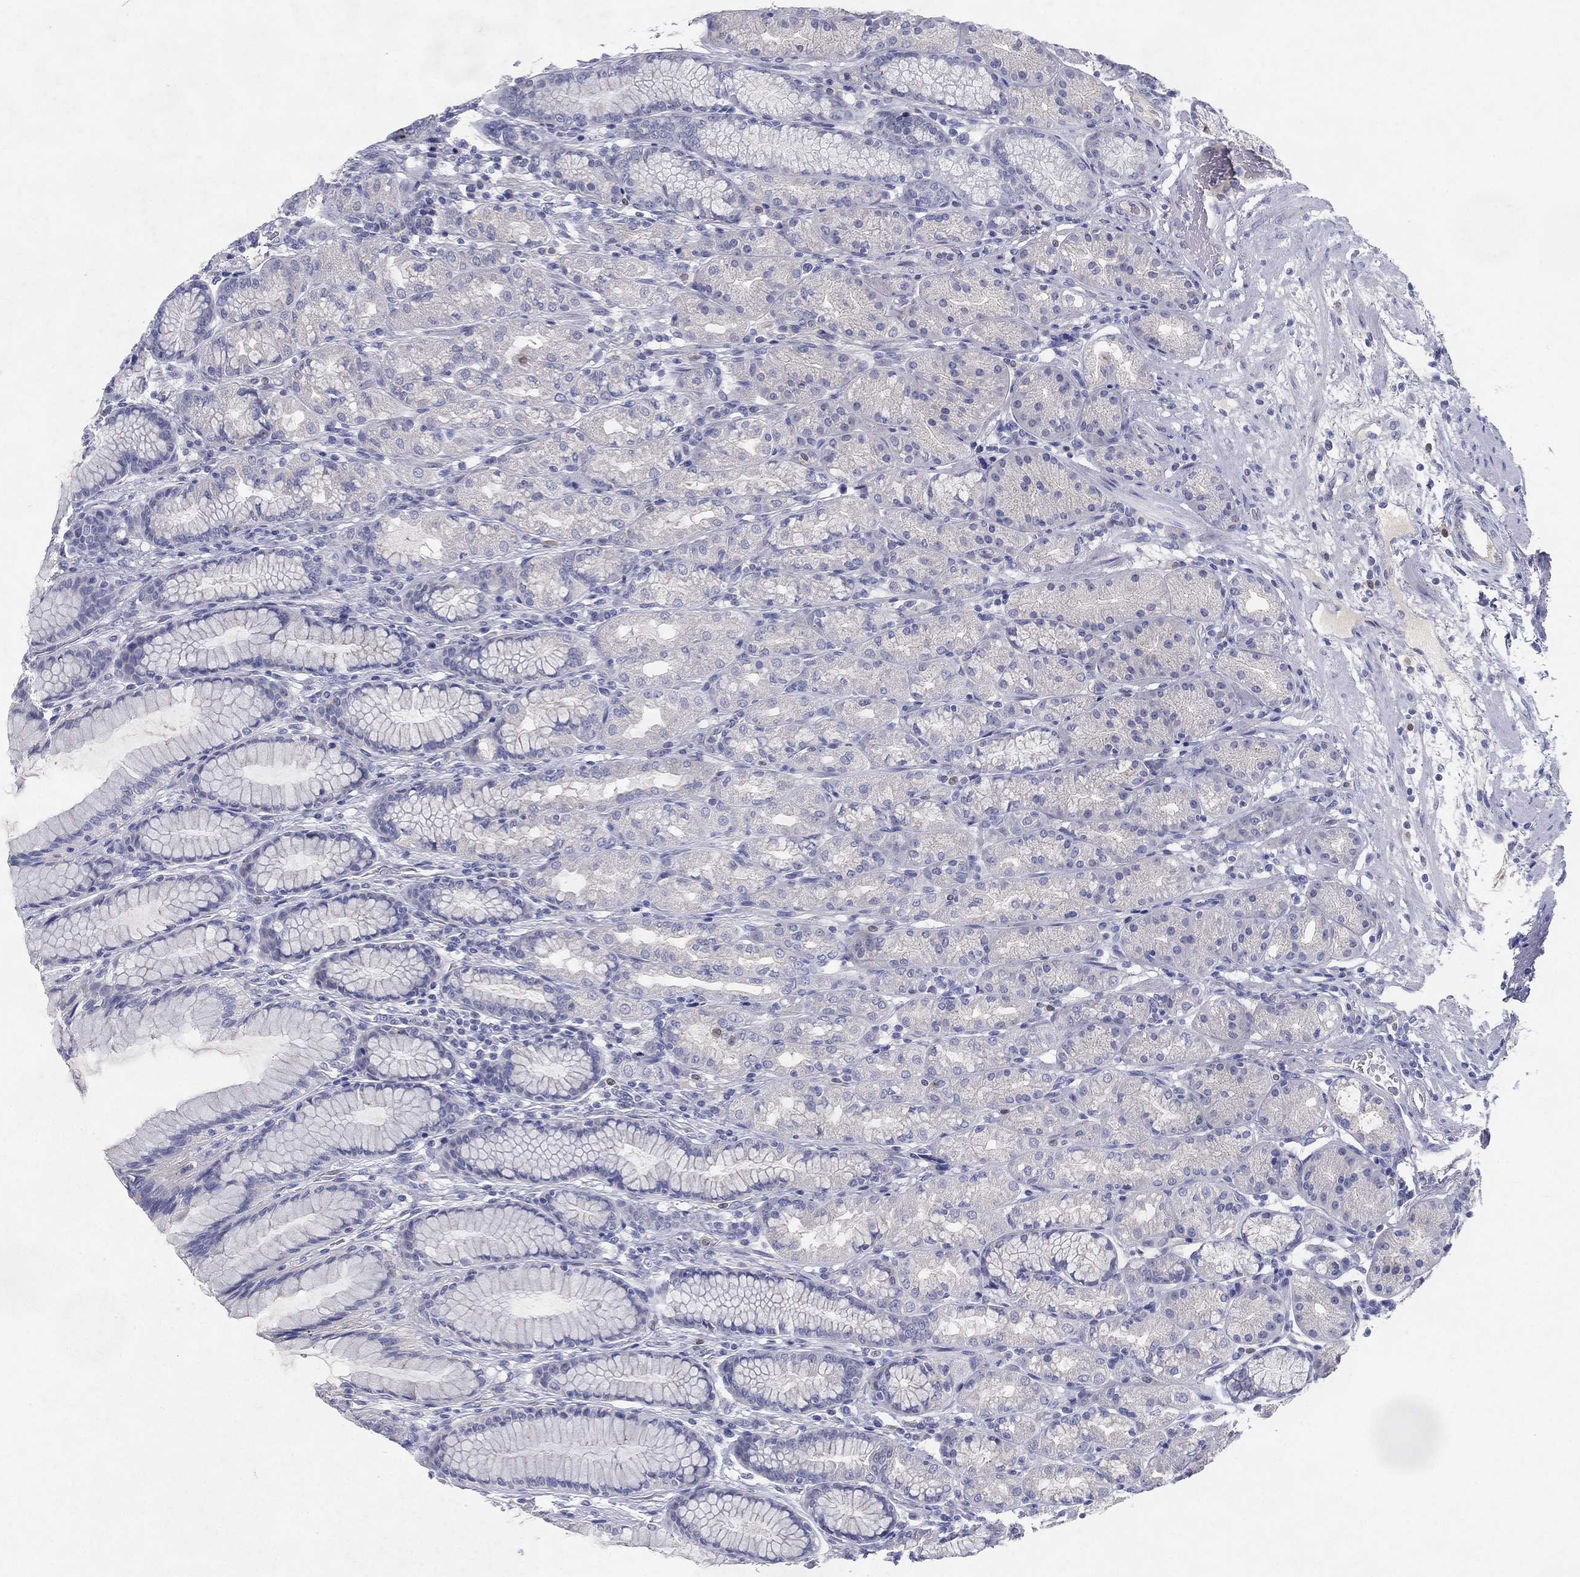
{"staining": {"intensity": "negative", "quantity": "none", "location": "none"}, "tissue": "stomach", "cell_type": "Glandular cells", "image_type": "normal", "snomed": [{"axis": "morphology", "description": "Normal tissue, NOS"}, {"axis": "morphology", "description": "Adenocarcinoma, NOS"}, {"axis": "topography", "description": "Stomach"}], "caption": "This is an immunohistochemistry micrograph of benign human stomach. There is no positivity in glandular cells.", "gene": "RGS13", "patient": {"sex": "female", "age": 79}}